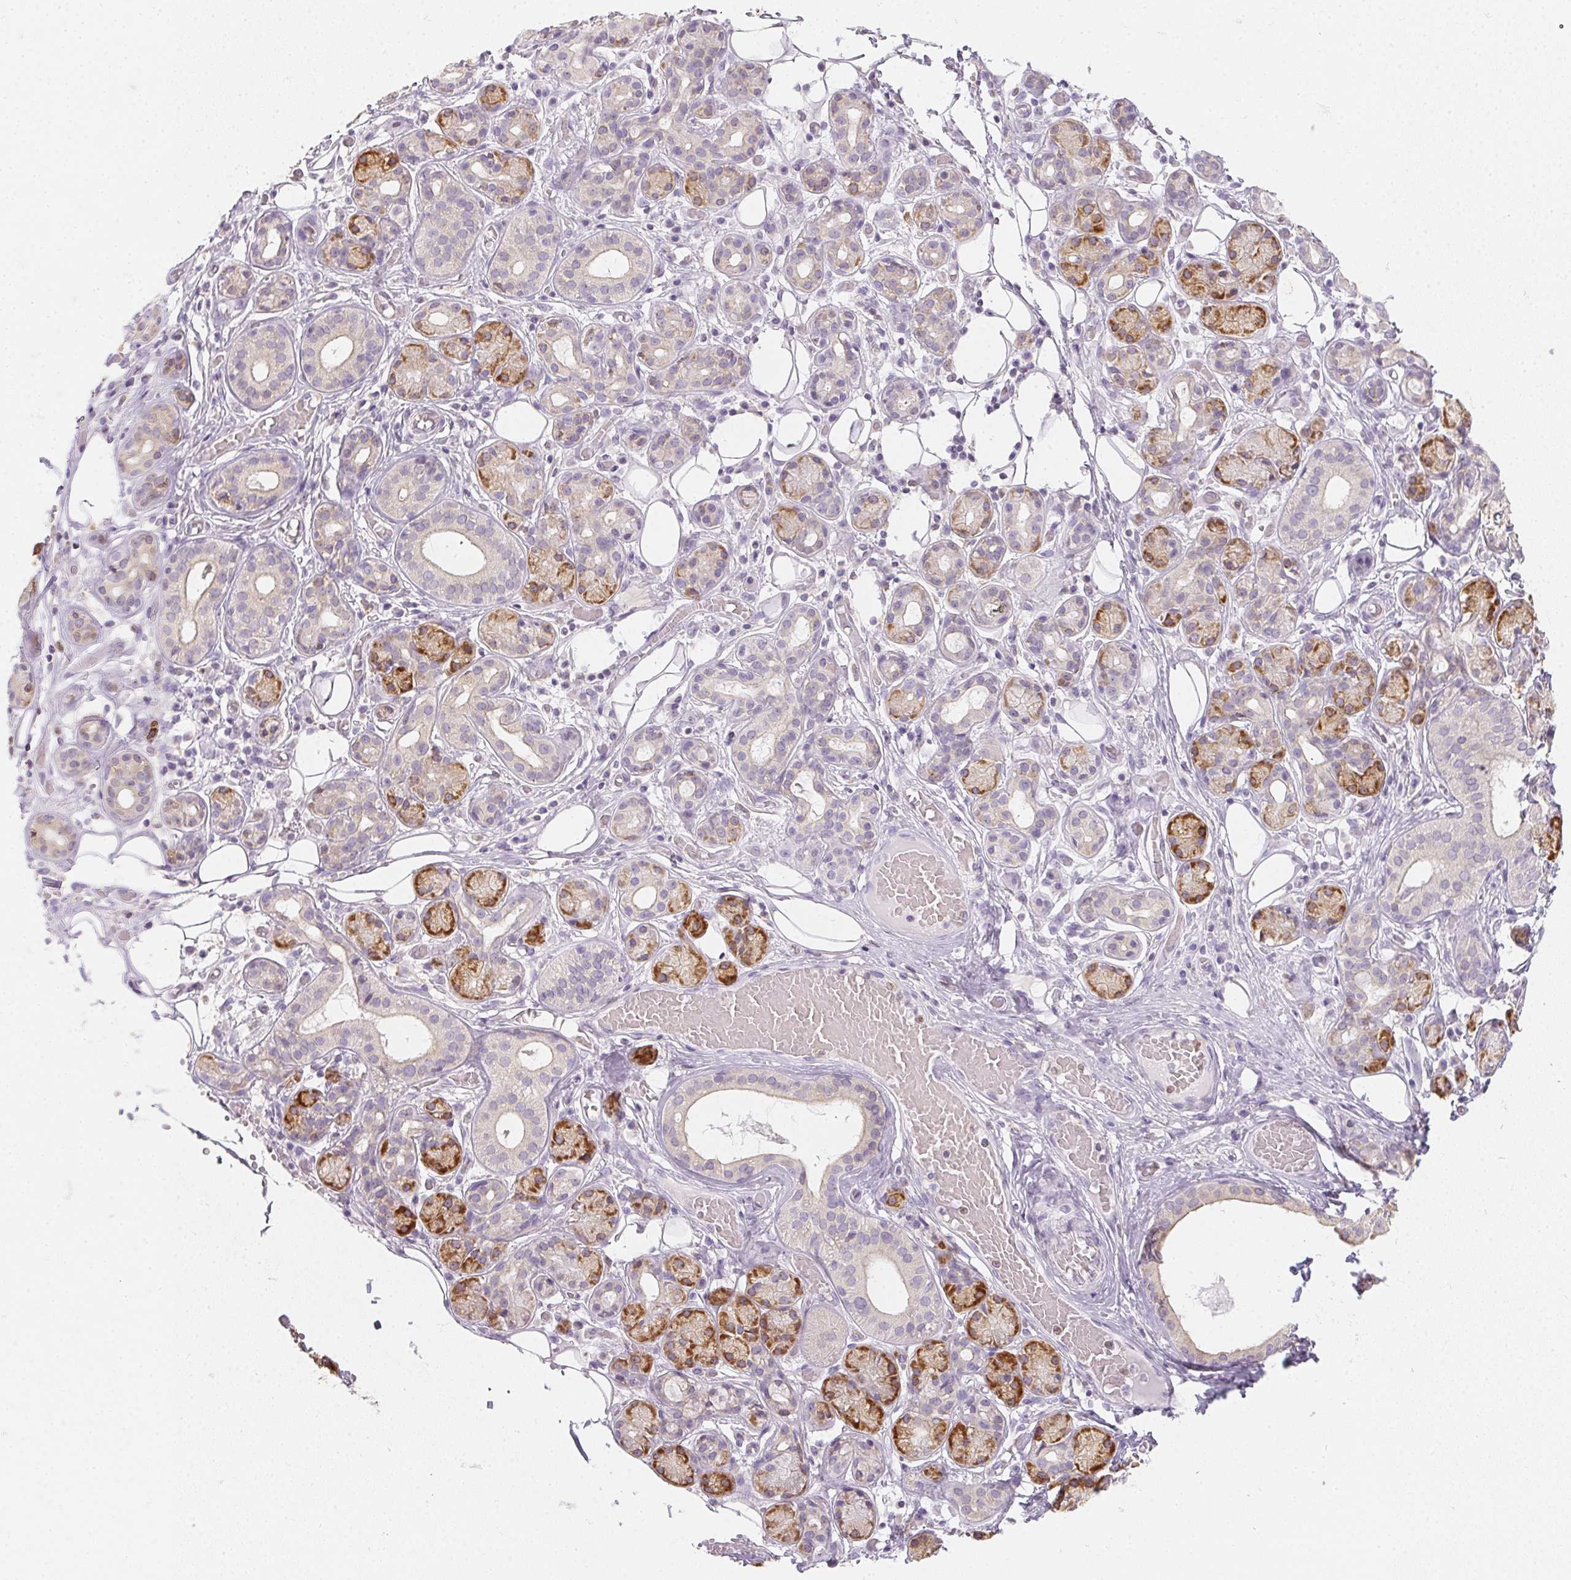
{"staining": {"intensity": "strong", "quantity": "25%-75%", "location": "cytoplasmic/membranous"}, "tissue": "salivary gland", "cell_type": "Glandular cells", "image_type": "normal", "snomed": [{"axis": "morphology", "description": "Normal tissue, NOS"}, {"axis": "topography", "description": "Salivary gland"}, {"axis": "topography", "description": "Peripheral nerve tissue"}], "caption": "Glandular cells demonstrate high levels of strong cytoplasmic/membranous positivity in approximately 25%-75% of cells in benign human salivary gland. The staining was performed using DAB to visualize the protein expression in brown, while the nuclei were stained in blue with hematoxylin (Magnification: 20x).", "gene": "SOAT1", "patient": {"sex": "male", "age": 71}}